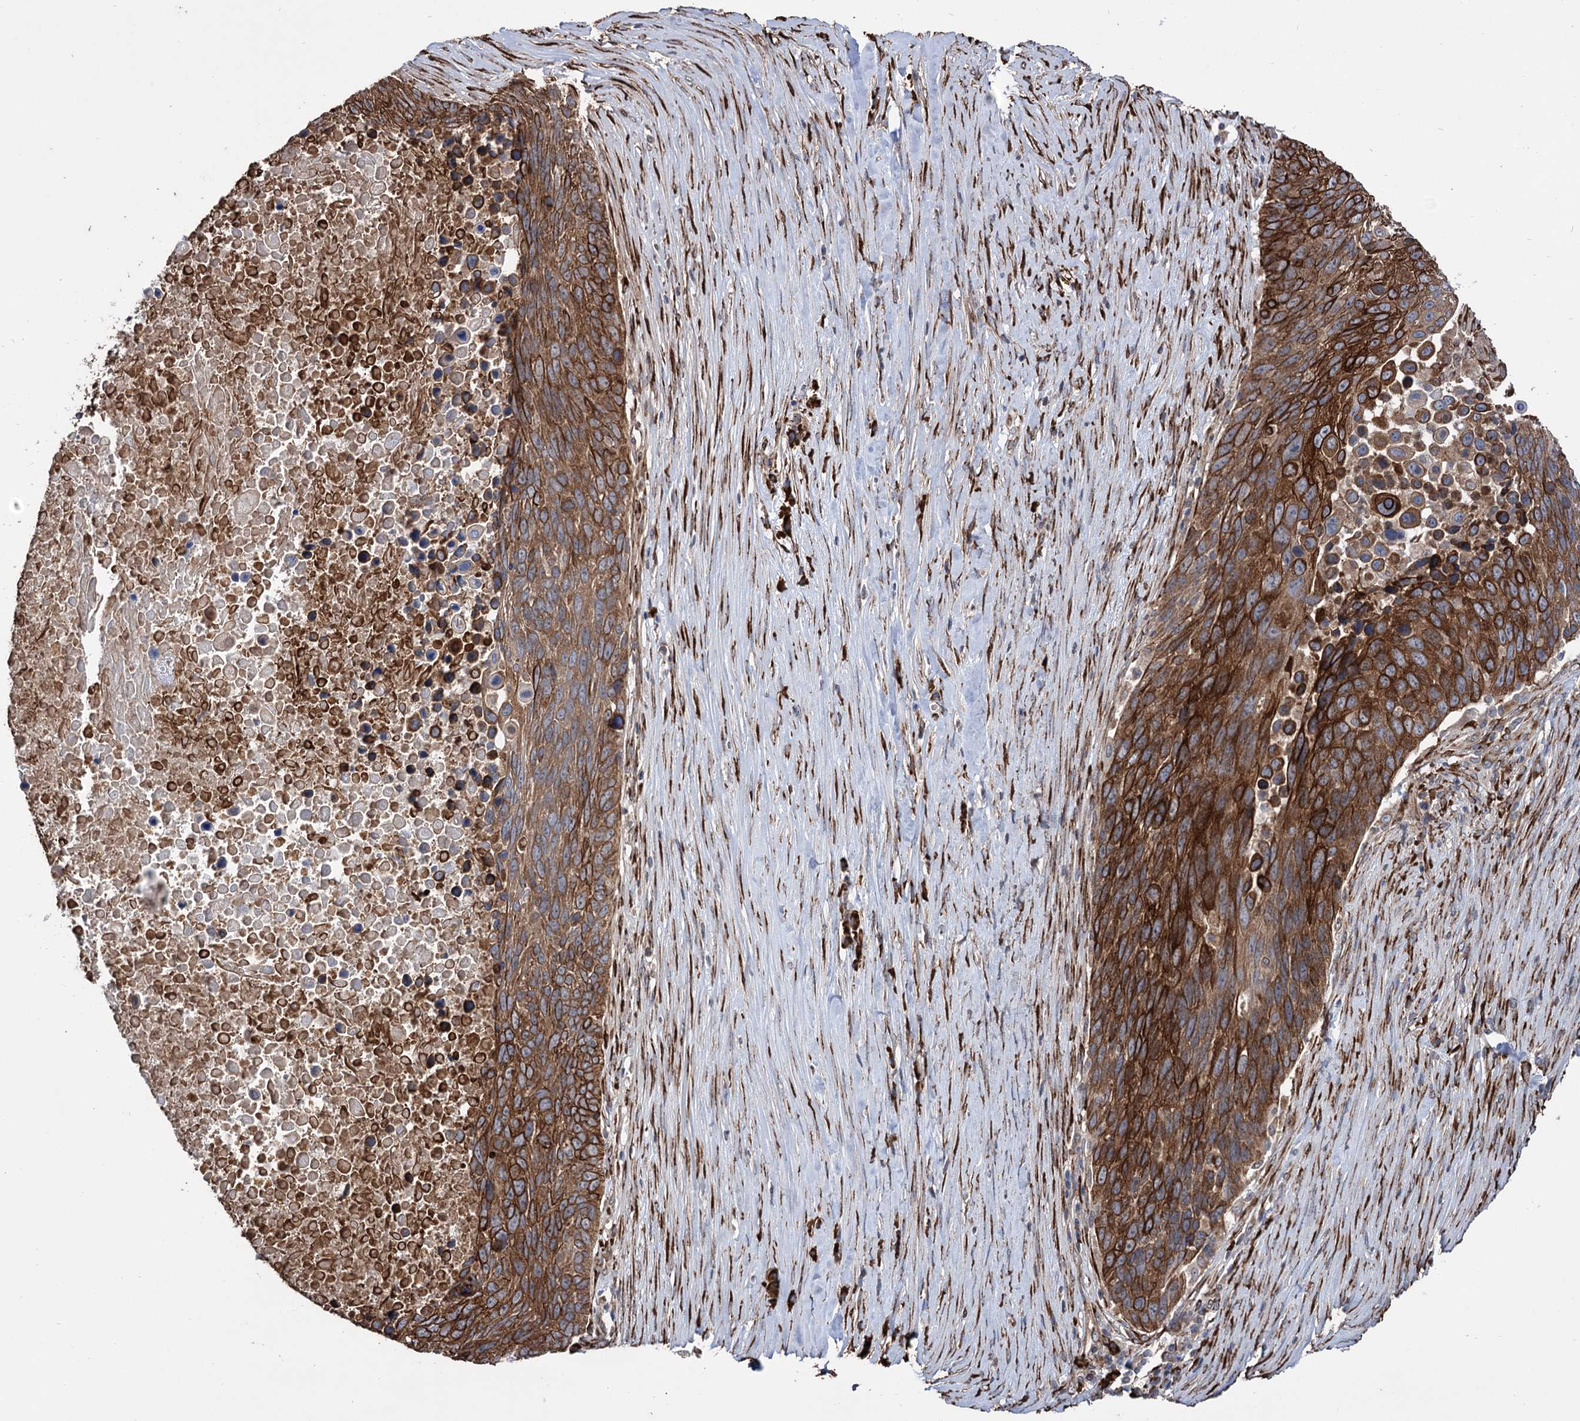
{"staining": {"intensity": "strong", "quantity": ">75%", "location": "cytoplasmic/membranous"}, "tissue": "lung cancer", "cell_type": "Tumor cells", "image_type": "cancer", "snomed": [{"axis": "morphology", "description": "Normal tissue, NOS"}, {"axis": "morphology", "description": "Squamous cell carcinoma, NOS"}, {"axis": "topography", "description": "Lymph node"}, {"axis": "topography", "description": "Lung"}], "caption": "Immunohistochemistry histopathology image of neoplastic tissue: human squamous cell carcinoma (lung) stained using immunohistochemistry displays high levels of strong protein expression localized specifically in the cytoplasmic/membranous of tumor cells, appearing as a cytoplasmic/membranous brown color.", "gene": "CDAN1", "patient": {"sex": "male", "age": 66}}